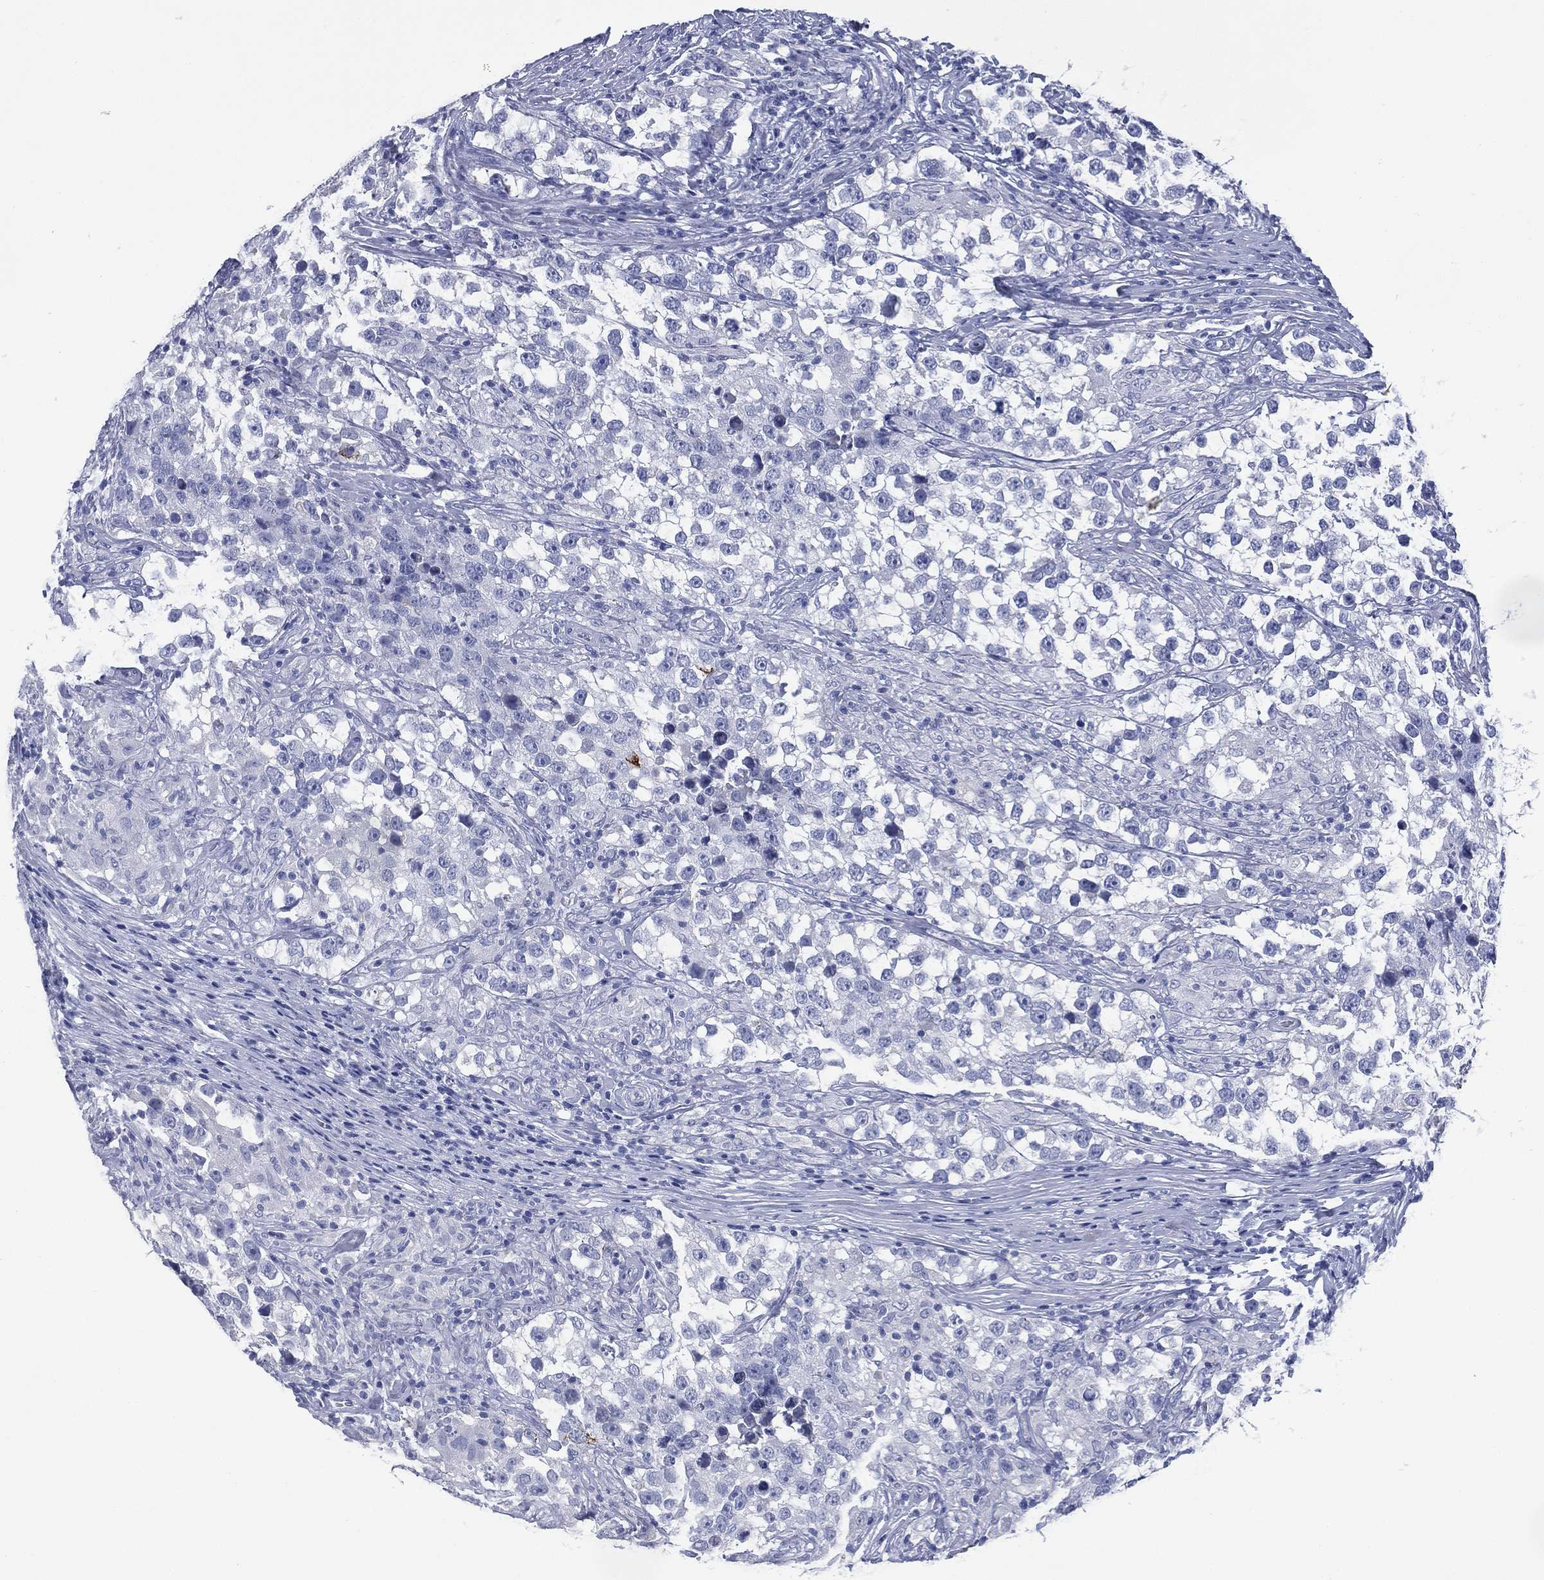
{"staining": {"intensity": "negative", "quantity": "none", "location": "none"}, "tissue": "testis cancer", "cell_type": "Tumor cells", "image_type": "cancer", "snomed": [{"axis": "morphology", "description": "Seminoma, NOS"}, {"axis": "topography", "description": "Testis"}], "caption": "The immunohistochemistry histopathology image has no significant expression in tumor cells of testis cancer tissue.", "gene": "KRT7", "patient": {"sex": "male", "age": 46}}